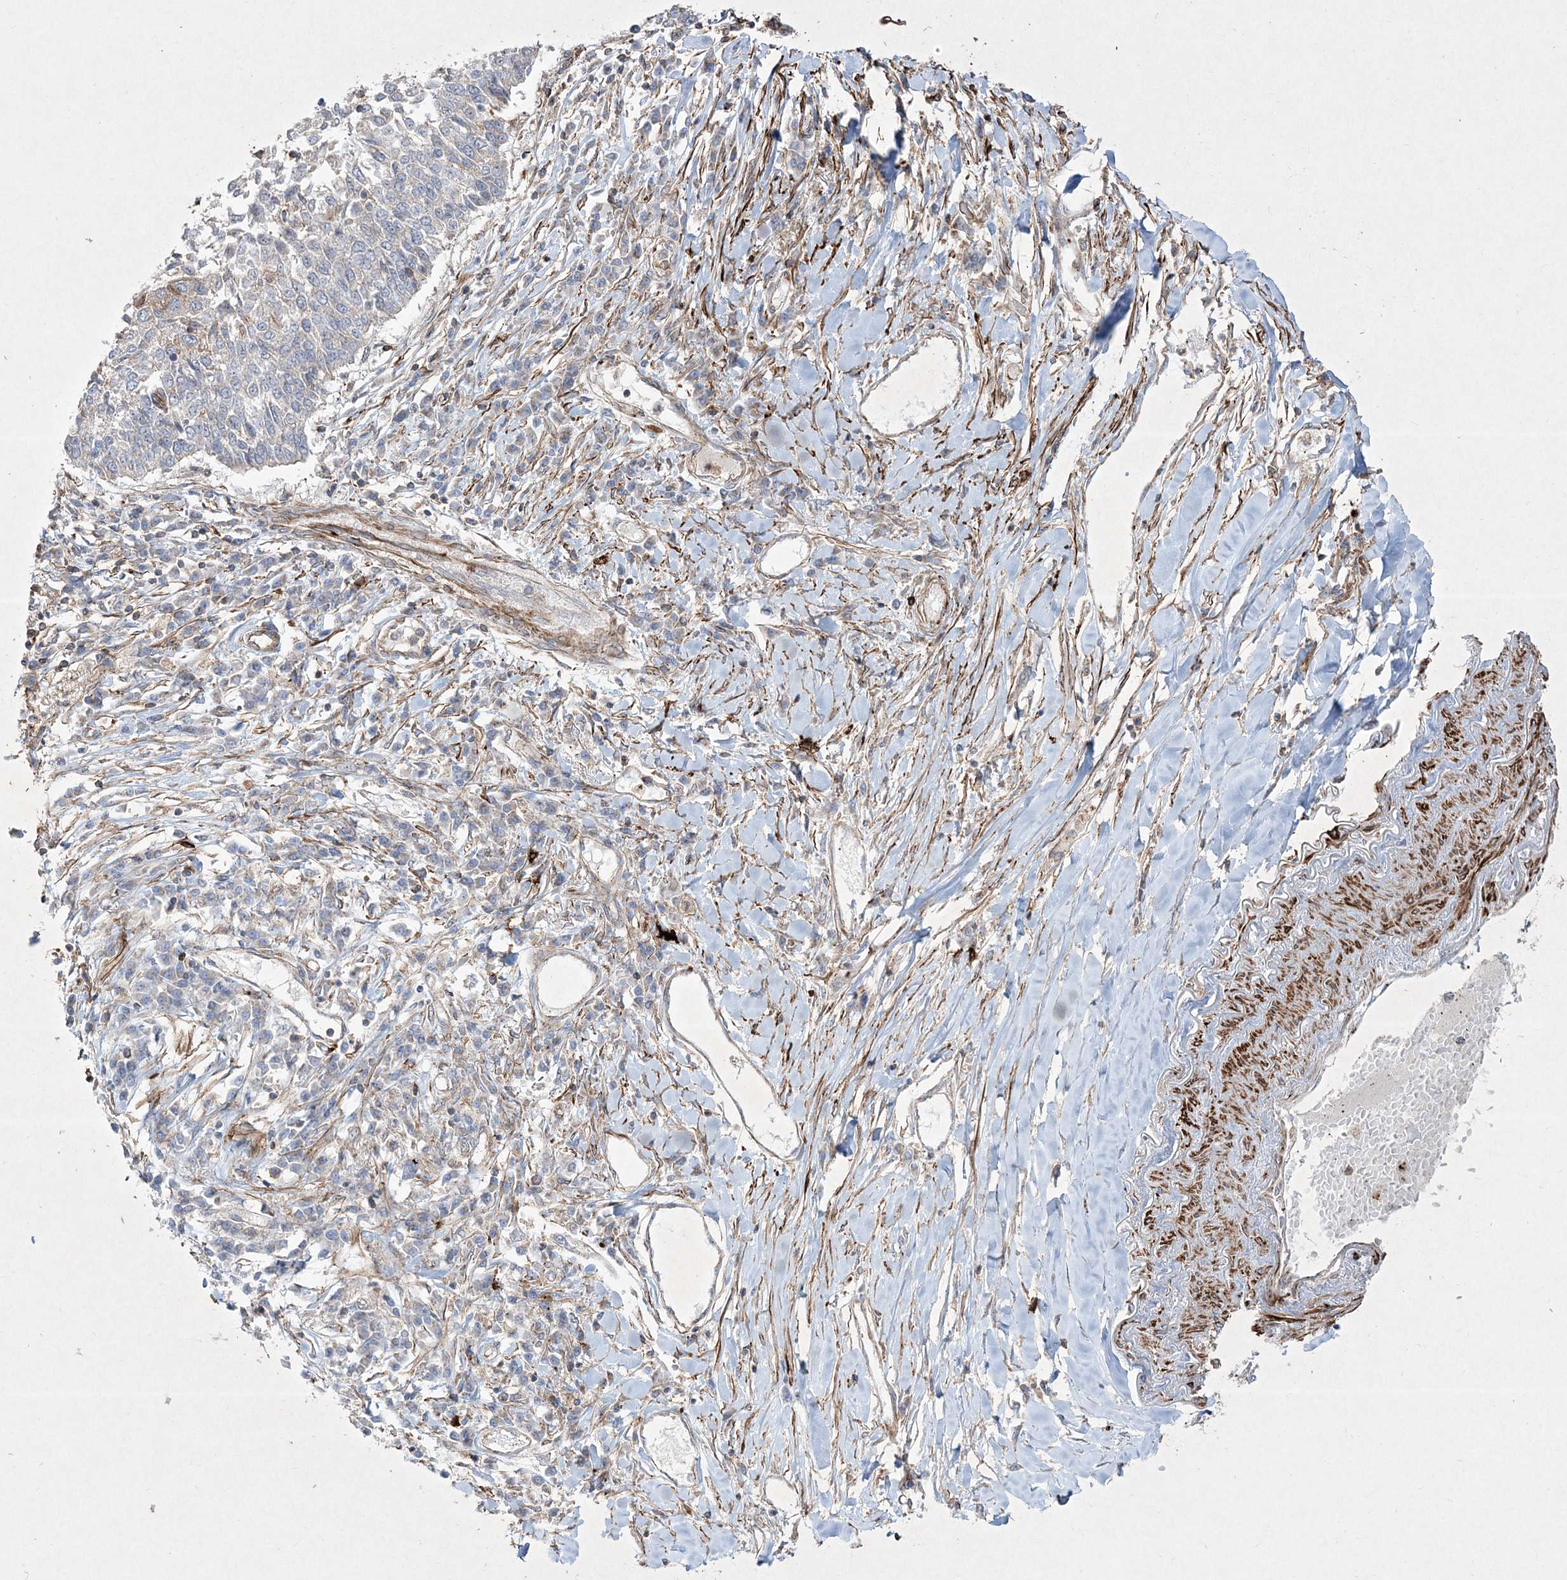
{"staining": {"intensity": "negative", "quantity": "none", "location": "none"}, "tissue": "lung cancer", "cell_type": "Tumor cells", "image_type": "cancer", "snomed": [{"axis": "morphology", "description": "Normal tissue, NOS"}, {"axis": "morphology", "description": "Squamous cell carcinoma, NOS"}, {"axis": "topography", "description": "Cartilage tissue"}, {"axis": "topography", "description": "Bronchus"}, {"axis": "topography", "description": "Lung"}, {"axis": "topography", "description": "Peripheral nerve tissue"}], "caption": "Tumor cells show no significant protein positivity in lung cancer. The staining is performed using DAB brown chromogen with nuclei counter-stained in using hematoxylin.", "gene": "RICTOR", "patient": {"sex": "female", "age": 49}}